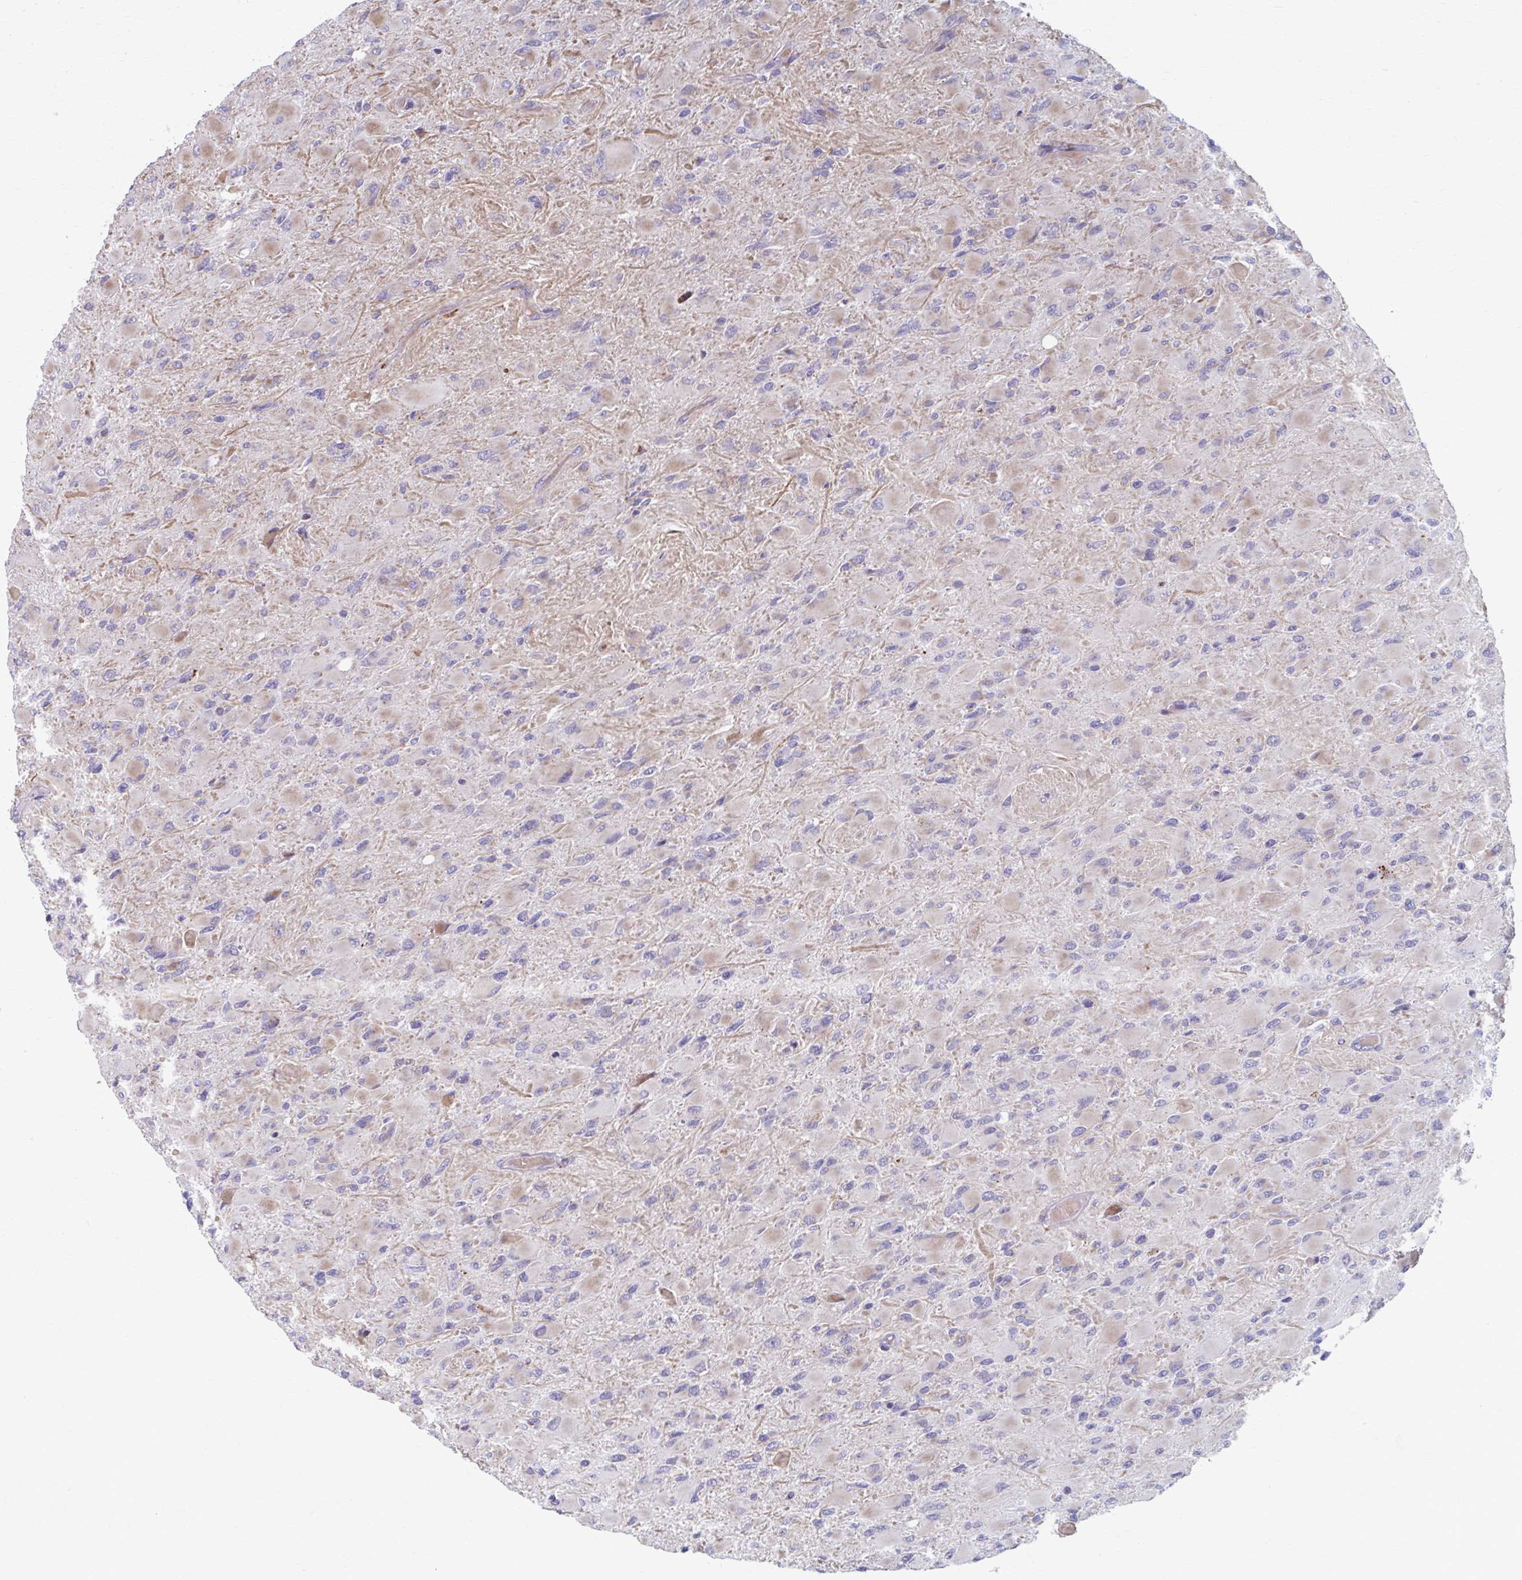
{"staining": {"intensity": "negative", "quantity": "none", "location": "none"}, "tissue": "glioma", "cell_type": "Tumor cells", "image_type": "cancer", "snomed": [{"axis": "morphology", "description": "Glioma, malignant, High grade"}, {"axis": "topography", "description": "Cerebral cortex"}], "caption": "This histopathology image is of glioma stained with immunohistochemistry to label a protein in brown with the nuclei are counter-stained blue. There is no staining in tumor cells. (Brightfield microscopy of DAB immunohistochemistry at high magnification).", "gene": "ABHD16B", "patient": {"sex": "female", "age": 36}}